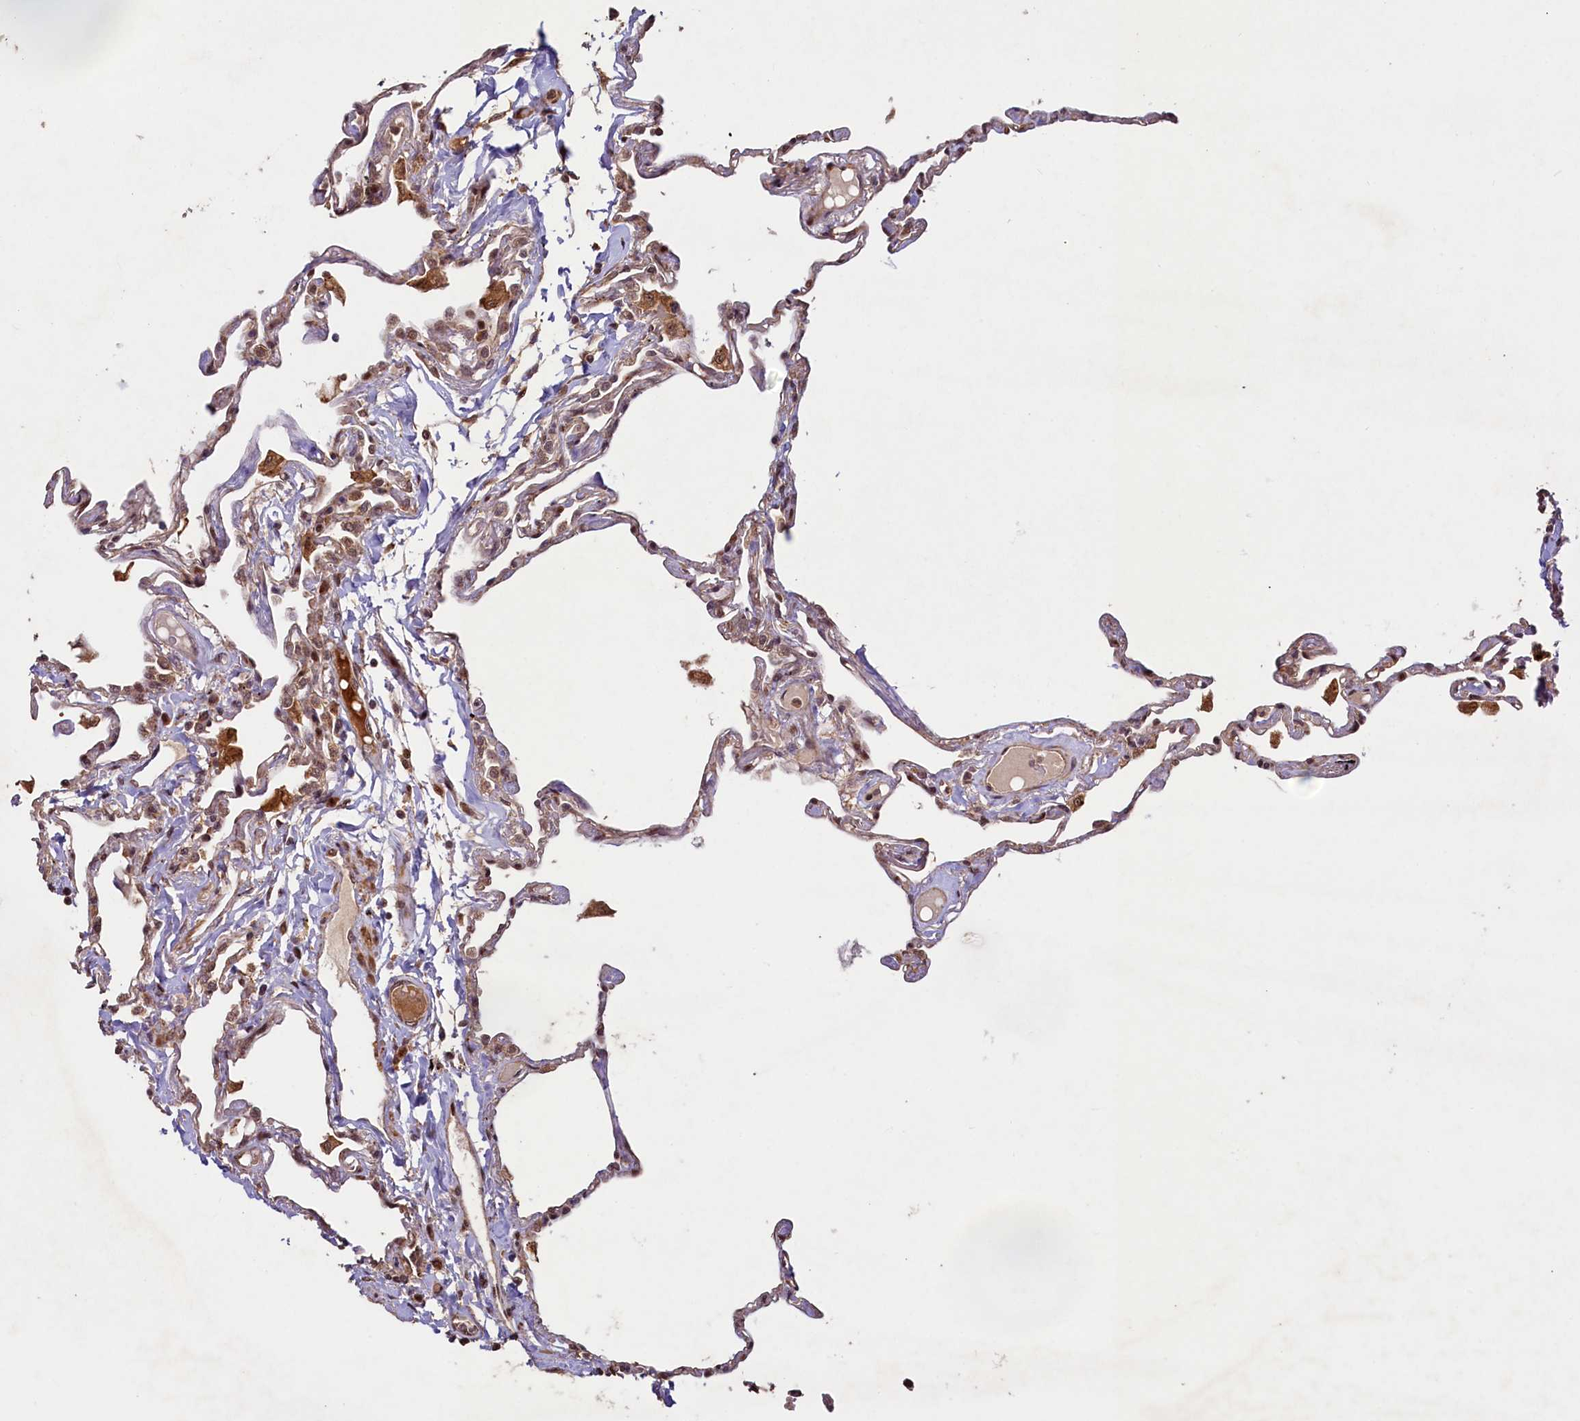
{"staining": {"intensity": "moderate", "quantity": "25%-75%", "location": "cytoplasmic/membranous,nuclear"}, "tissue": "lung", "cell_type": "Alveolar cells", "image_type": "normal", "snomed": [{"axis": "morphology", "description": "Normal tissue, NOS"}, {"axis": "topography", "description": "Lung"}], "caption": "Alveolar cells show moderate cytoplasmic/membranous,nuclear expression in approximately 25%-75% of cells in benign lung. (IHC, brightfield microscopy, high magnification).", "gene": "SHPRH", "patient": {"sex": "female", "age": 67}}